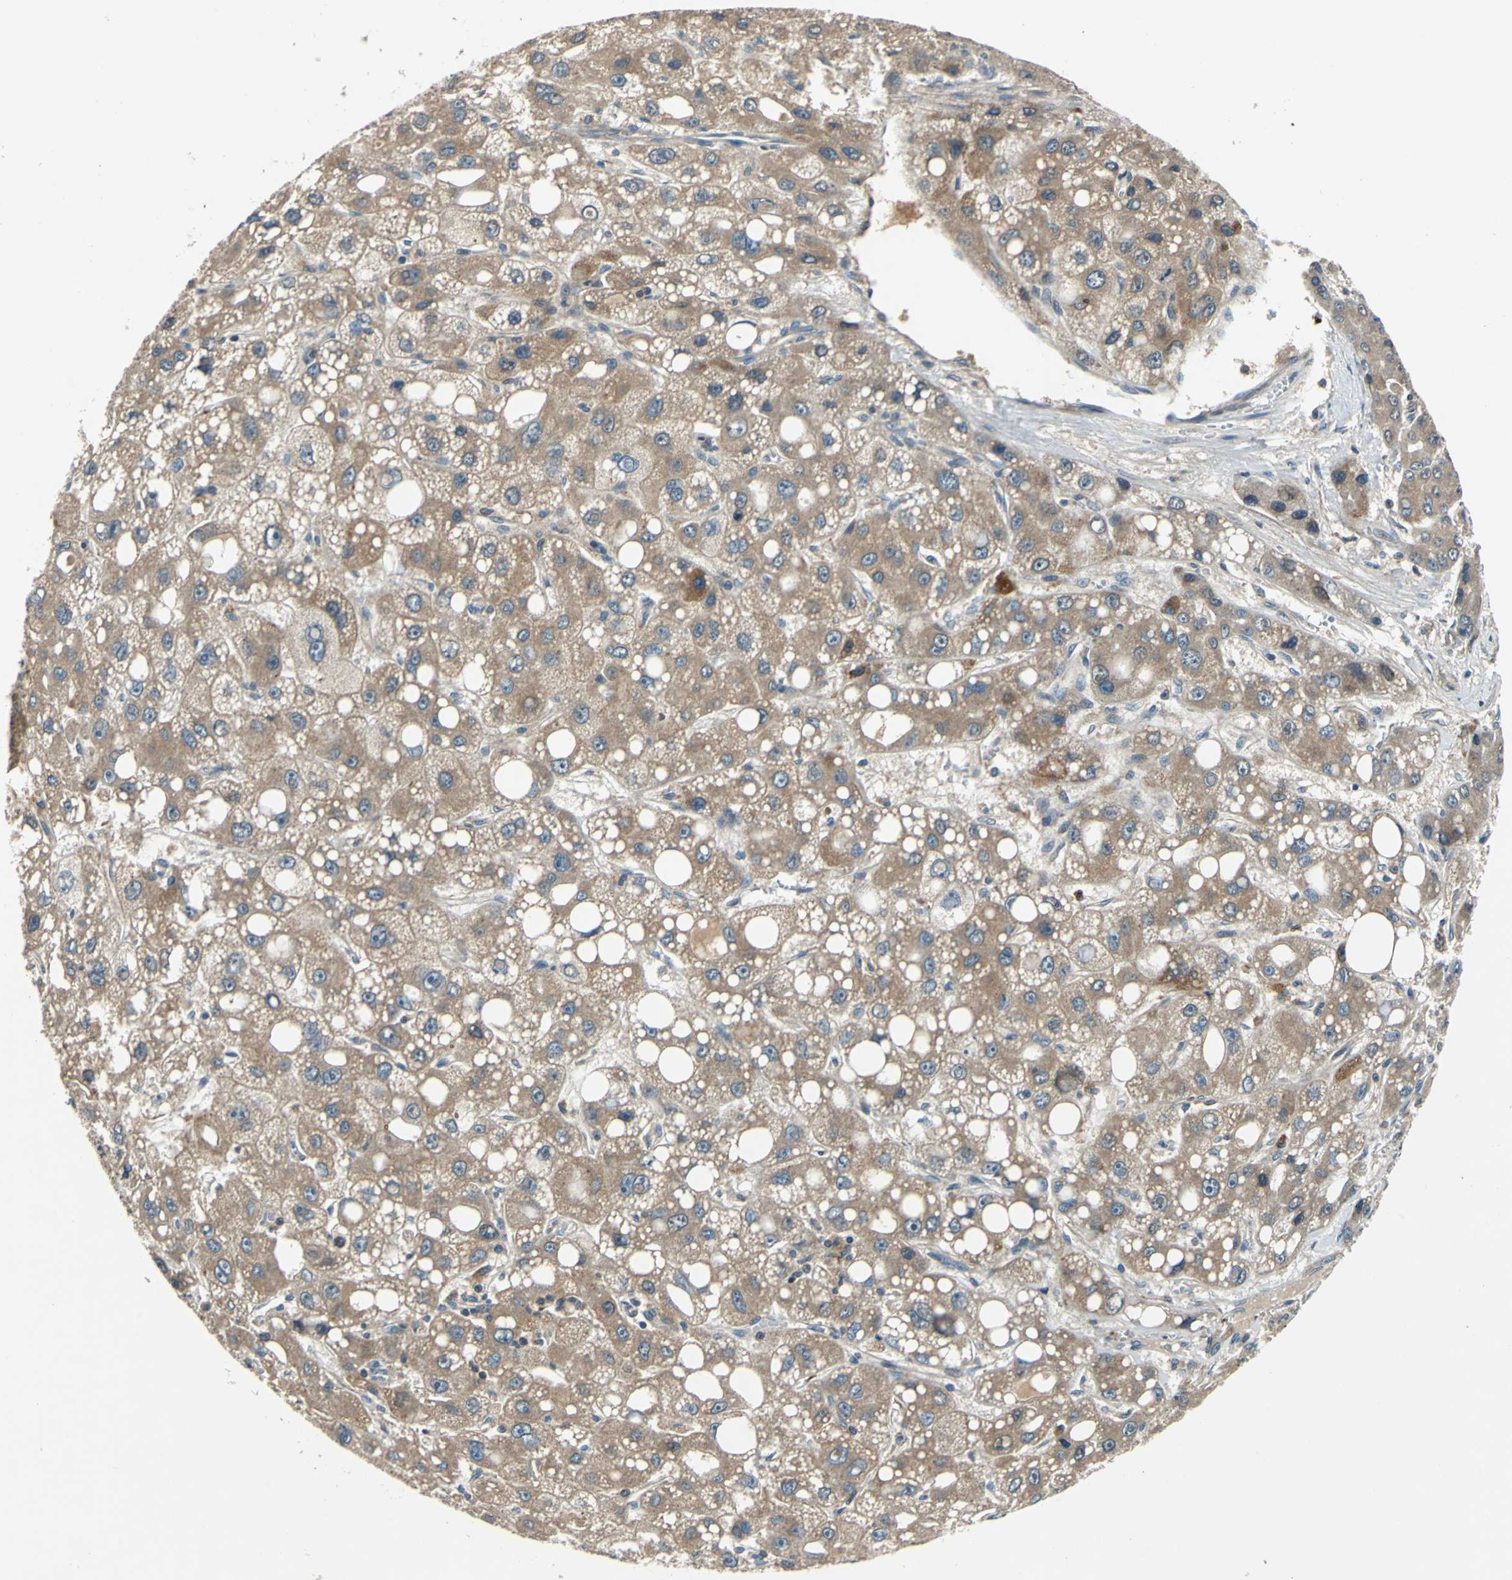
{"staining": {"intensity": "weak", "quantity": ">75%", "location": "cytoplasmic/membranous"}, "tissue": "liver cancer", "cell_type": "Tumor cells", "image_type": "cancer", "snomed": [{"axis": "morphology", "description": "Carcinoma, Hepatocellular, NOS"}, {"axis": "topography", "description": "Liver"}], "caption": "Human liver cancer (hepatocellular carcinoma) stained with a protein marker demonstrates weak staining in tumor cells.", "gene": "SLC19A2", "patient": {"sex": "male", "age": 55}}